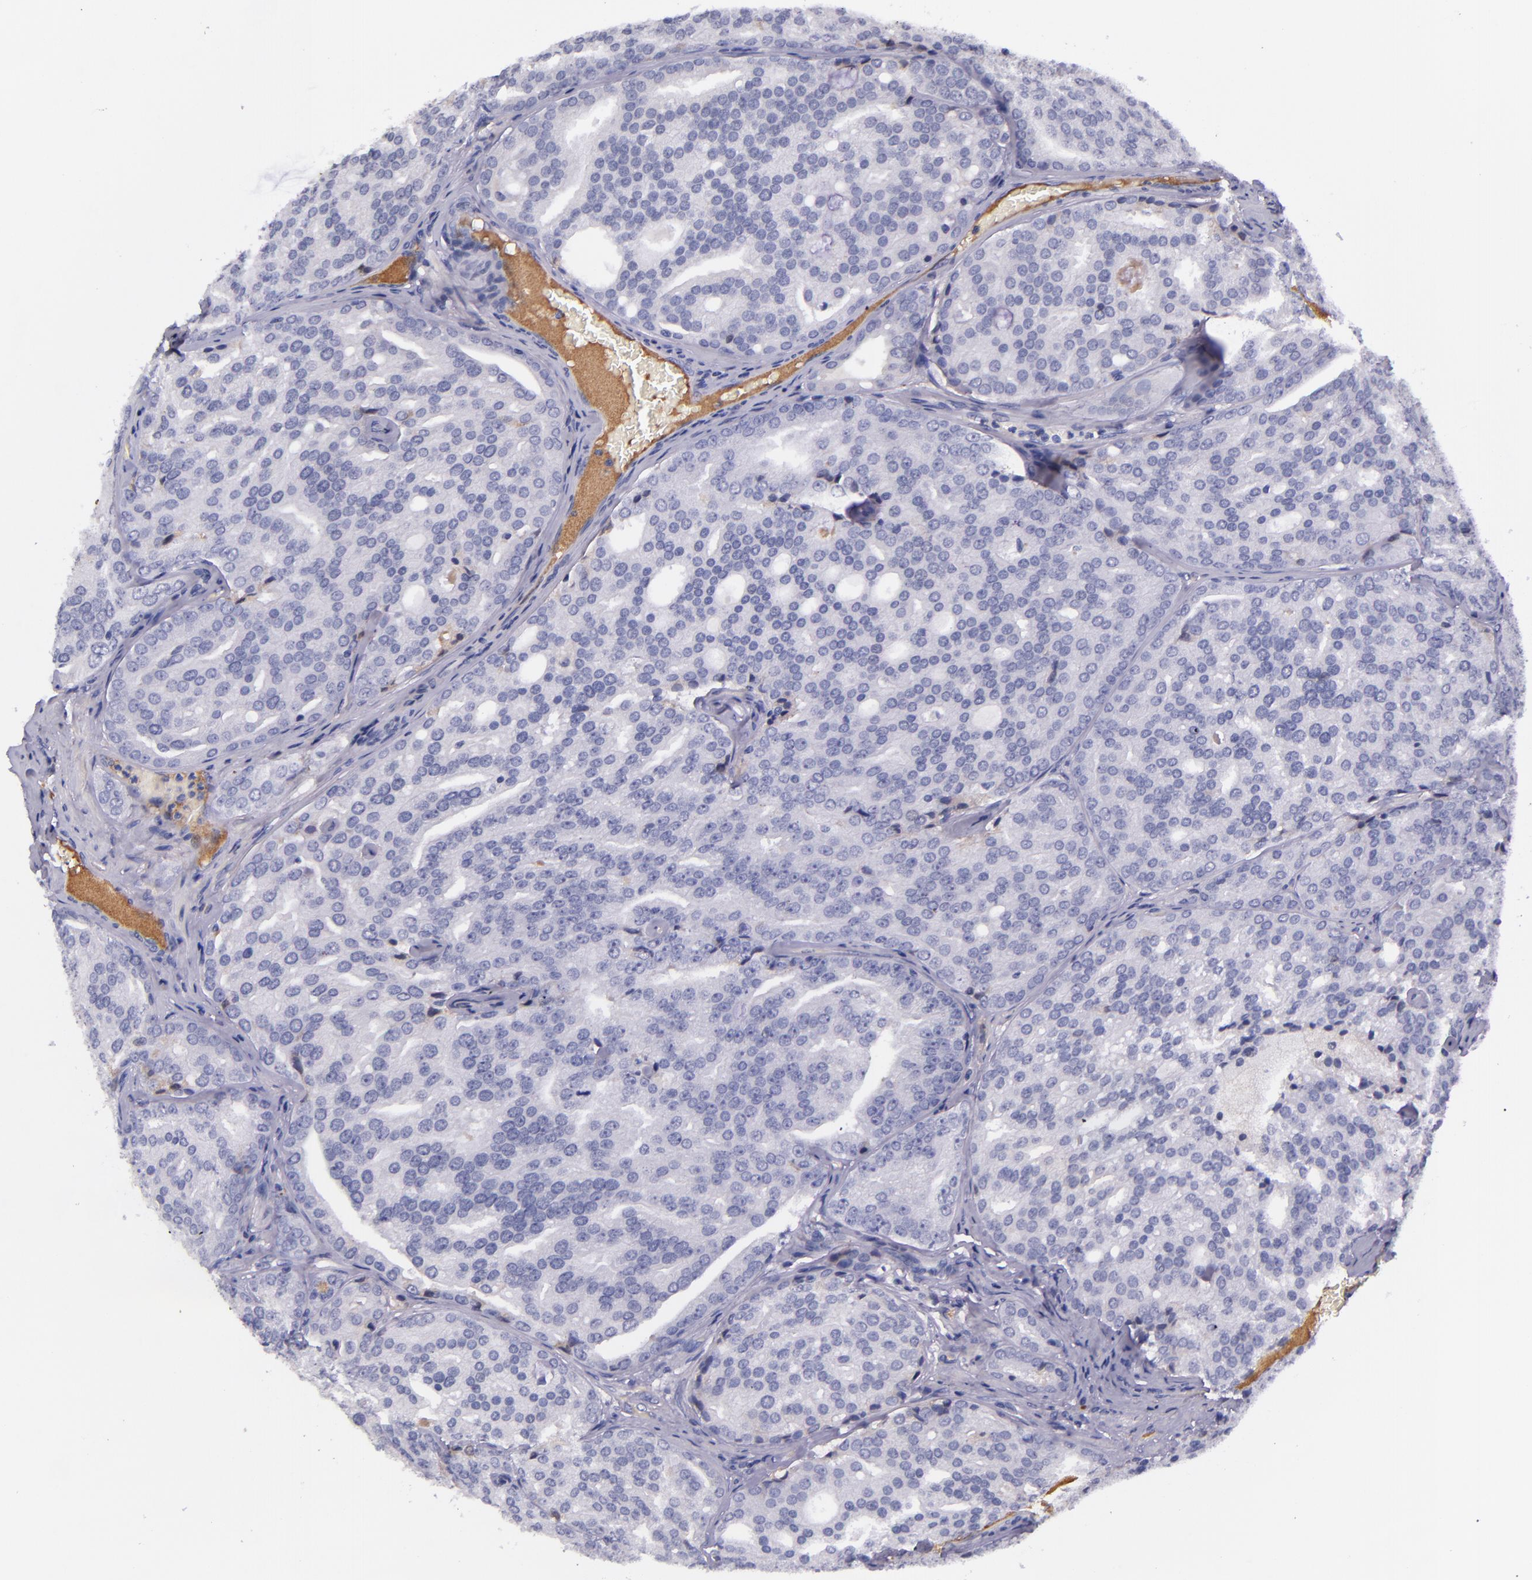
{"staining": {"intensity": "negative", "quantity": "none", "location": "none"}, "tissue": "prostate cancer", "cell_type": "Tumor cells", "image_type": "cancer", "snomed": [{"axis": "morphology", "description": "Adenocarcinoma, High grade"}, {"axis": "topography", "description": "Prostate"}], "caption": "Tumor cells show no significant protein expression in prostate high-grade adenocarcinoma.", "gene": "KNG1", "patient": {"sex": "male", "age": 64}}